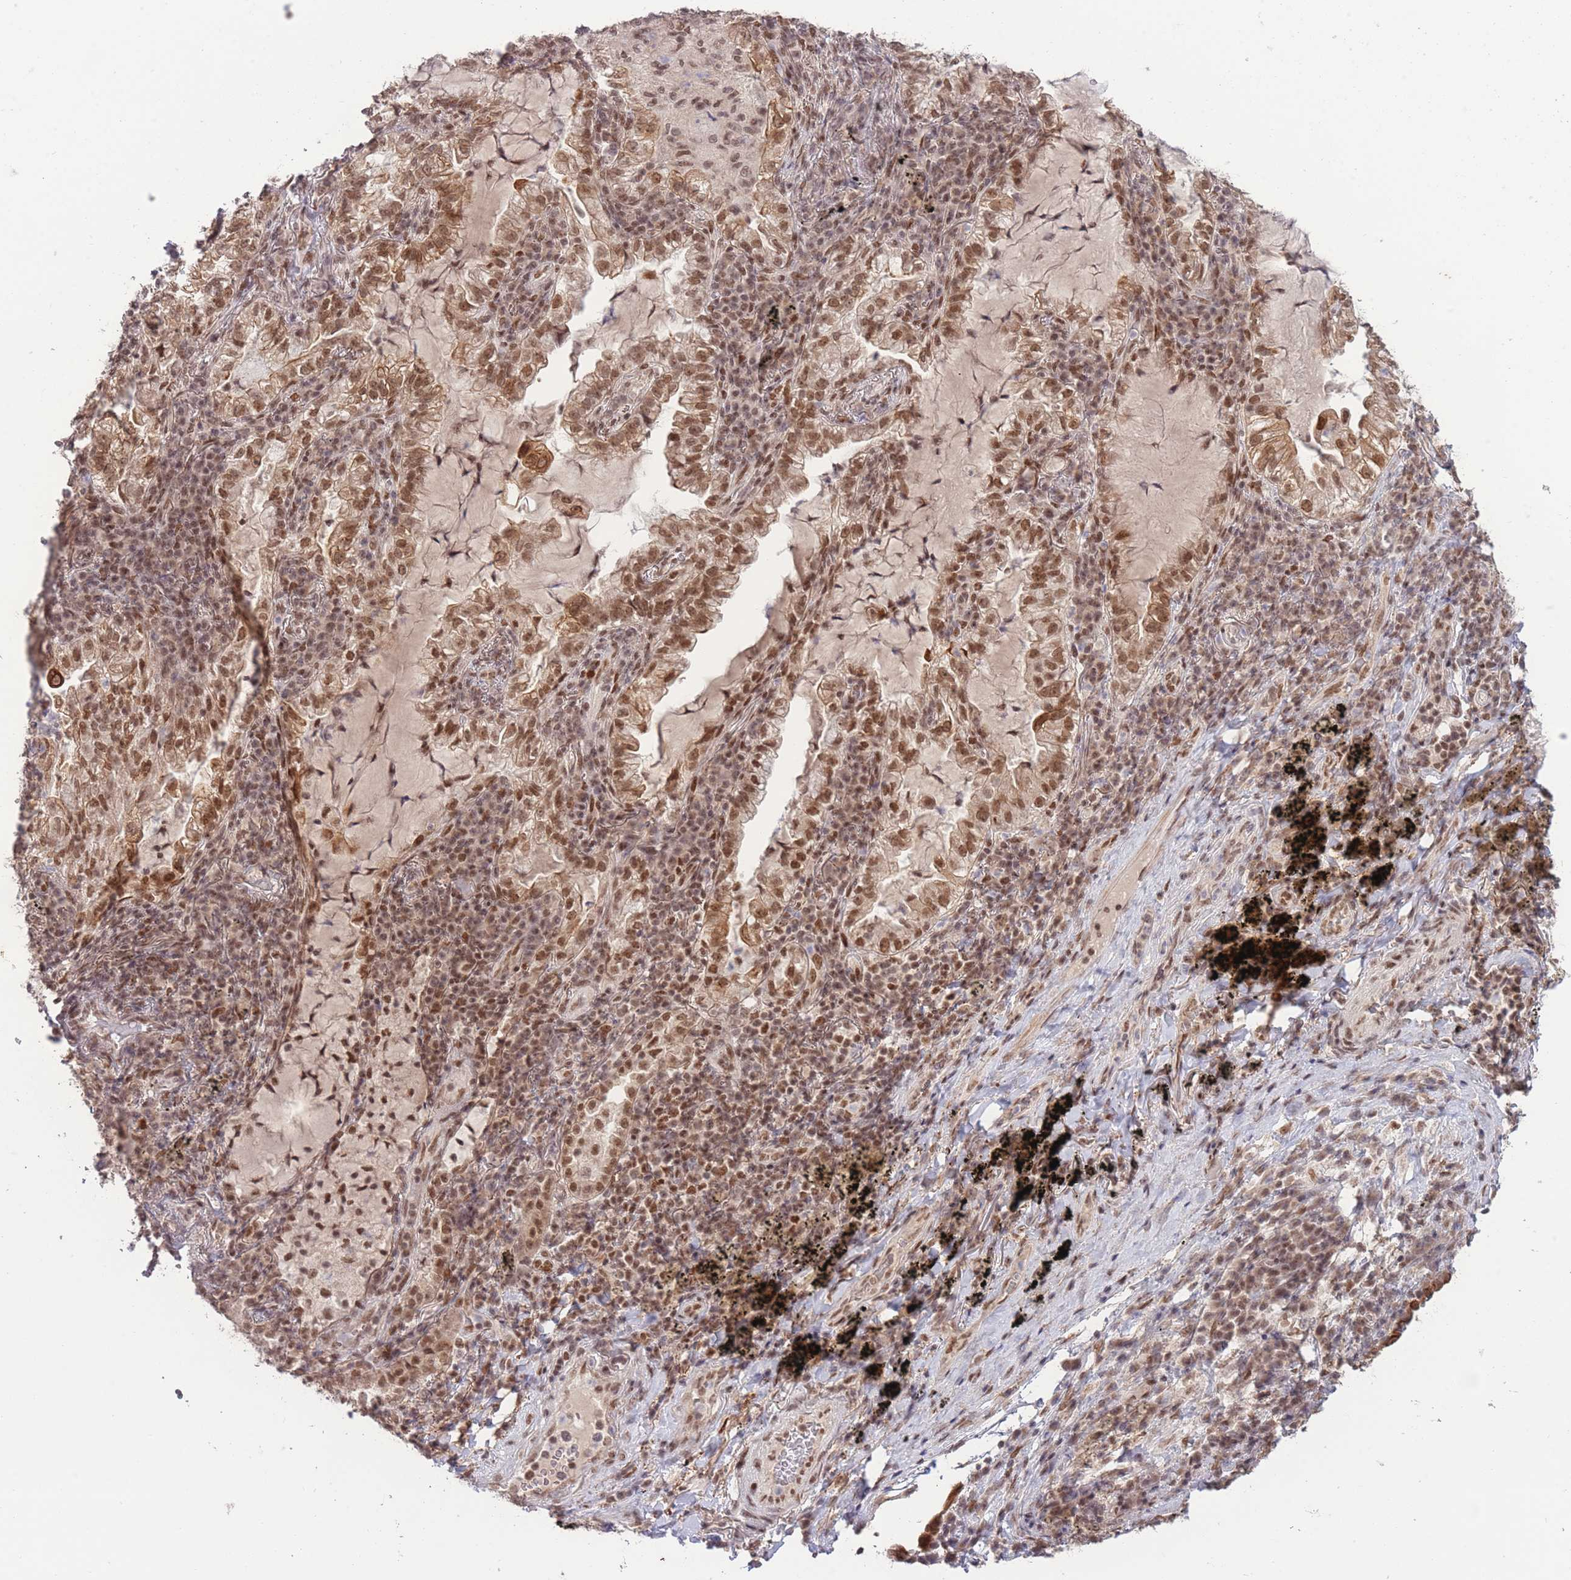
{"staining": {"intensity": "moderate", "quantity": ">75%", "location": "cytoplasmic/membranous,nuclear"}, "tissue": "lung cancer", "cell_type": "Tumor cells", "image_type": "cancer", "snomed": [{"axis": "morphology", "description": "Adenocarcinoma, NOS"}, {"axis": "topography", "description": "Lung"}], "caption": "IHC of human adenocarcinoma (lung) shows medium levels of moderate cytoplasmic/membranous and nuclear staining in approximately >75% of tumor cells.", "gene": "CARD8", "patient": {"sex": "female", "age": 73}}